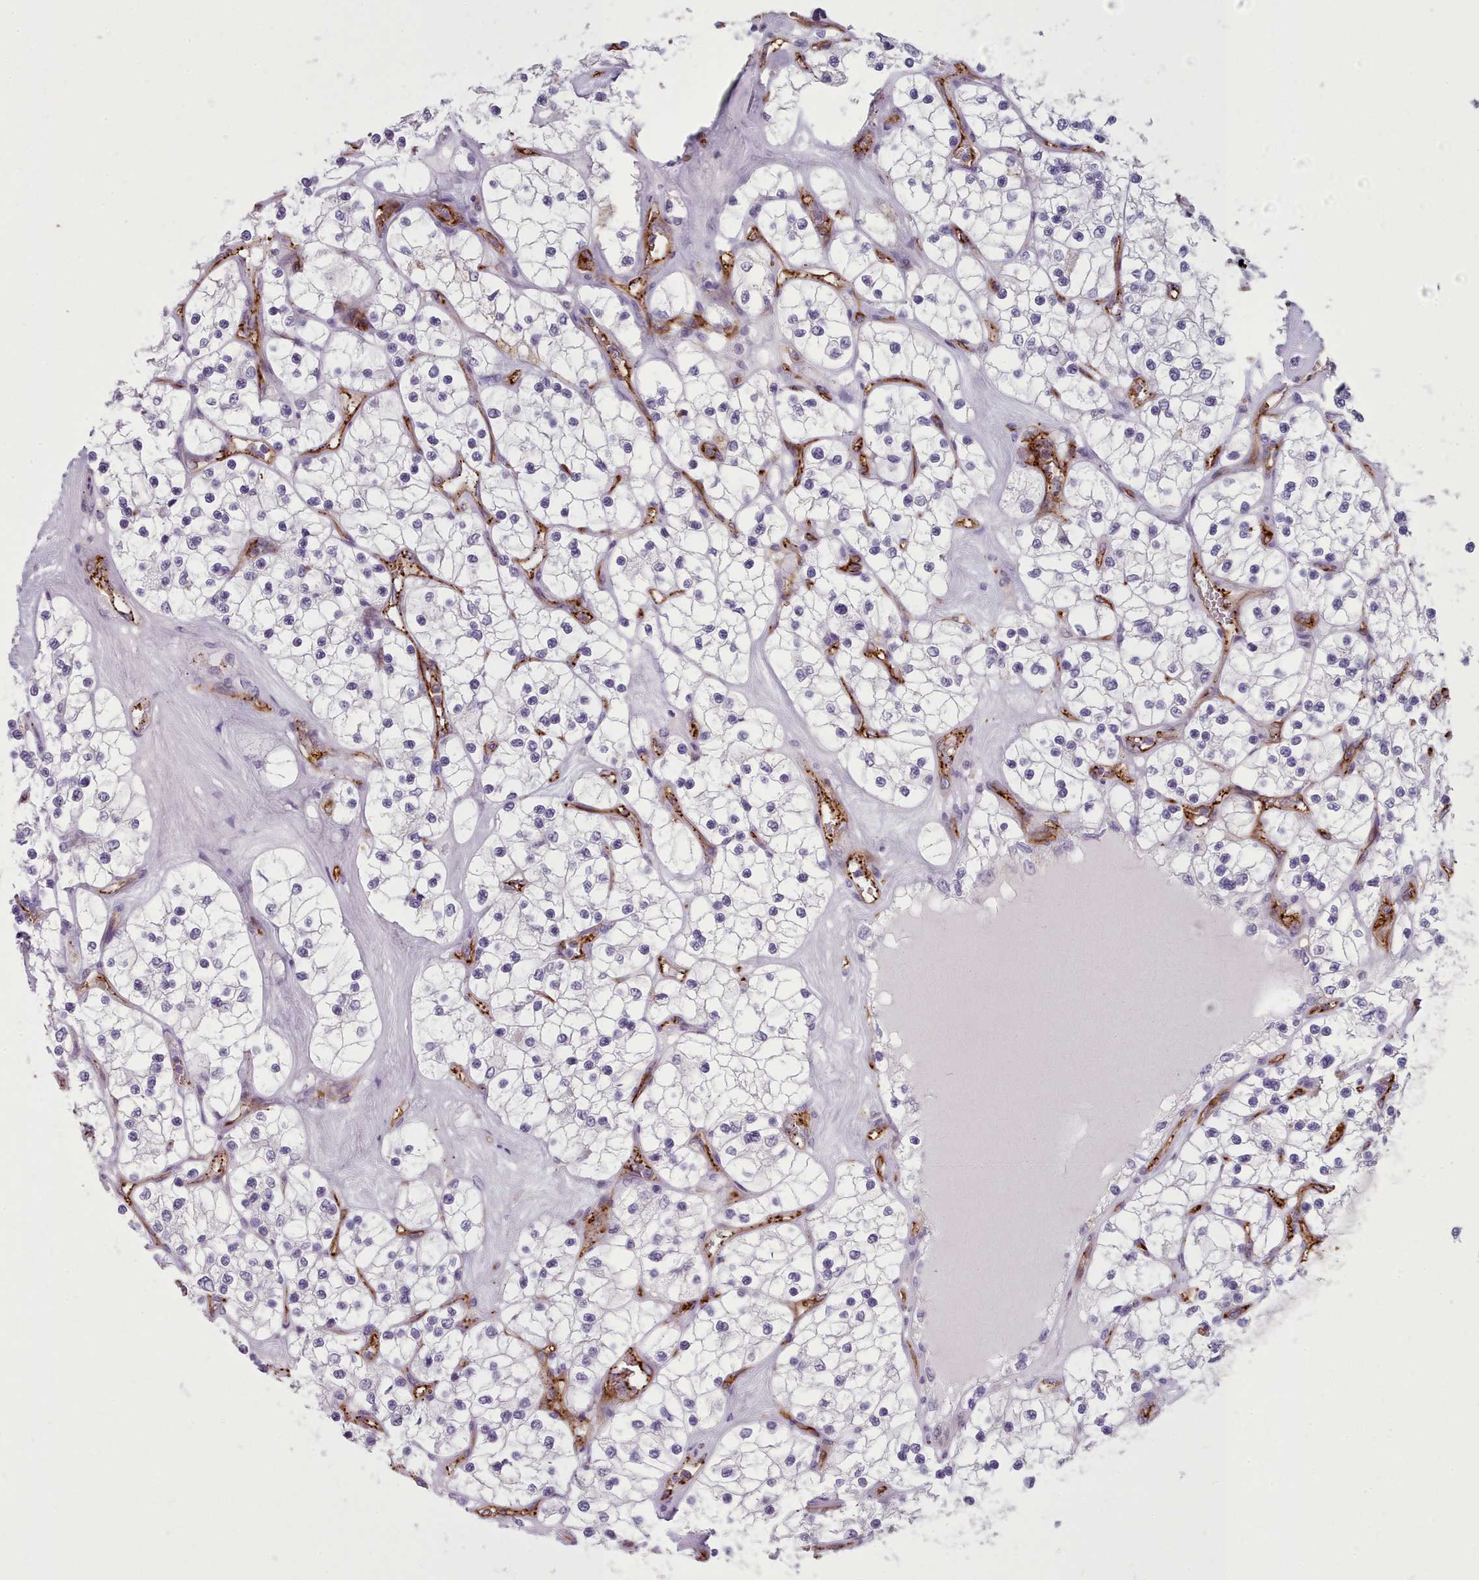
{"staining": {"intensity": "negative", "quantity": "none", "location": "none"}, "tissue": "renal cancer", "cell_type": "Tumor cells", "image_type": "cancer", "snomed": [{"axis": "morphology", "description": "Adenocarcinoma, NOS"}, {"axis": "topography", "description": "Kidney"}], "caption": "A high-resolution image shows IHC staining of renal cancer (adenocarcinoma), which shows no significant staining in tumor cells. (Stains: DAB (3,3'-diaminobenzidine) IHC with hematoxylin counter stain, Microscopy: brightfield microscopy at high magnification).", "gene": "CD300LF", "patient": {"sex": "female", "age": 69}}